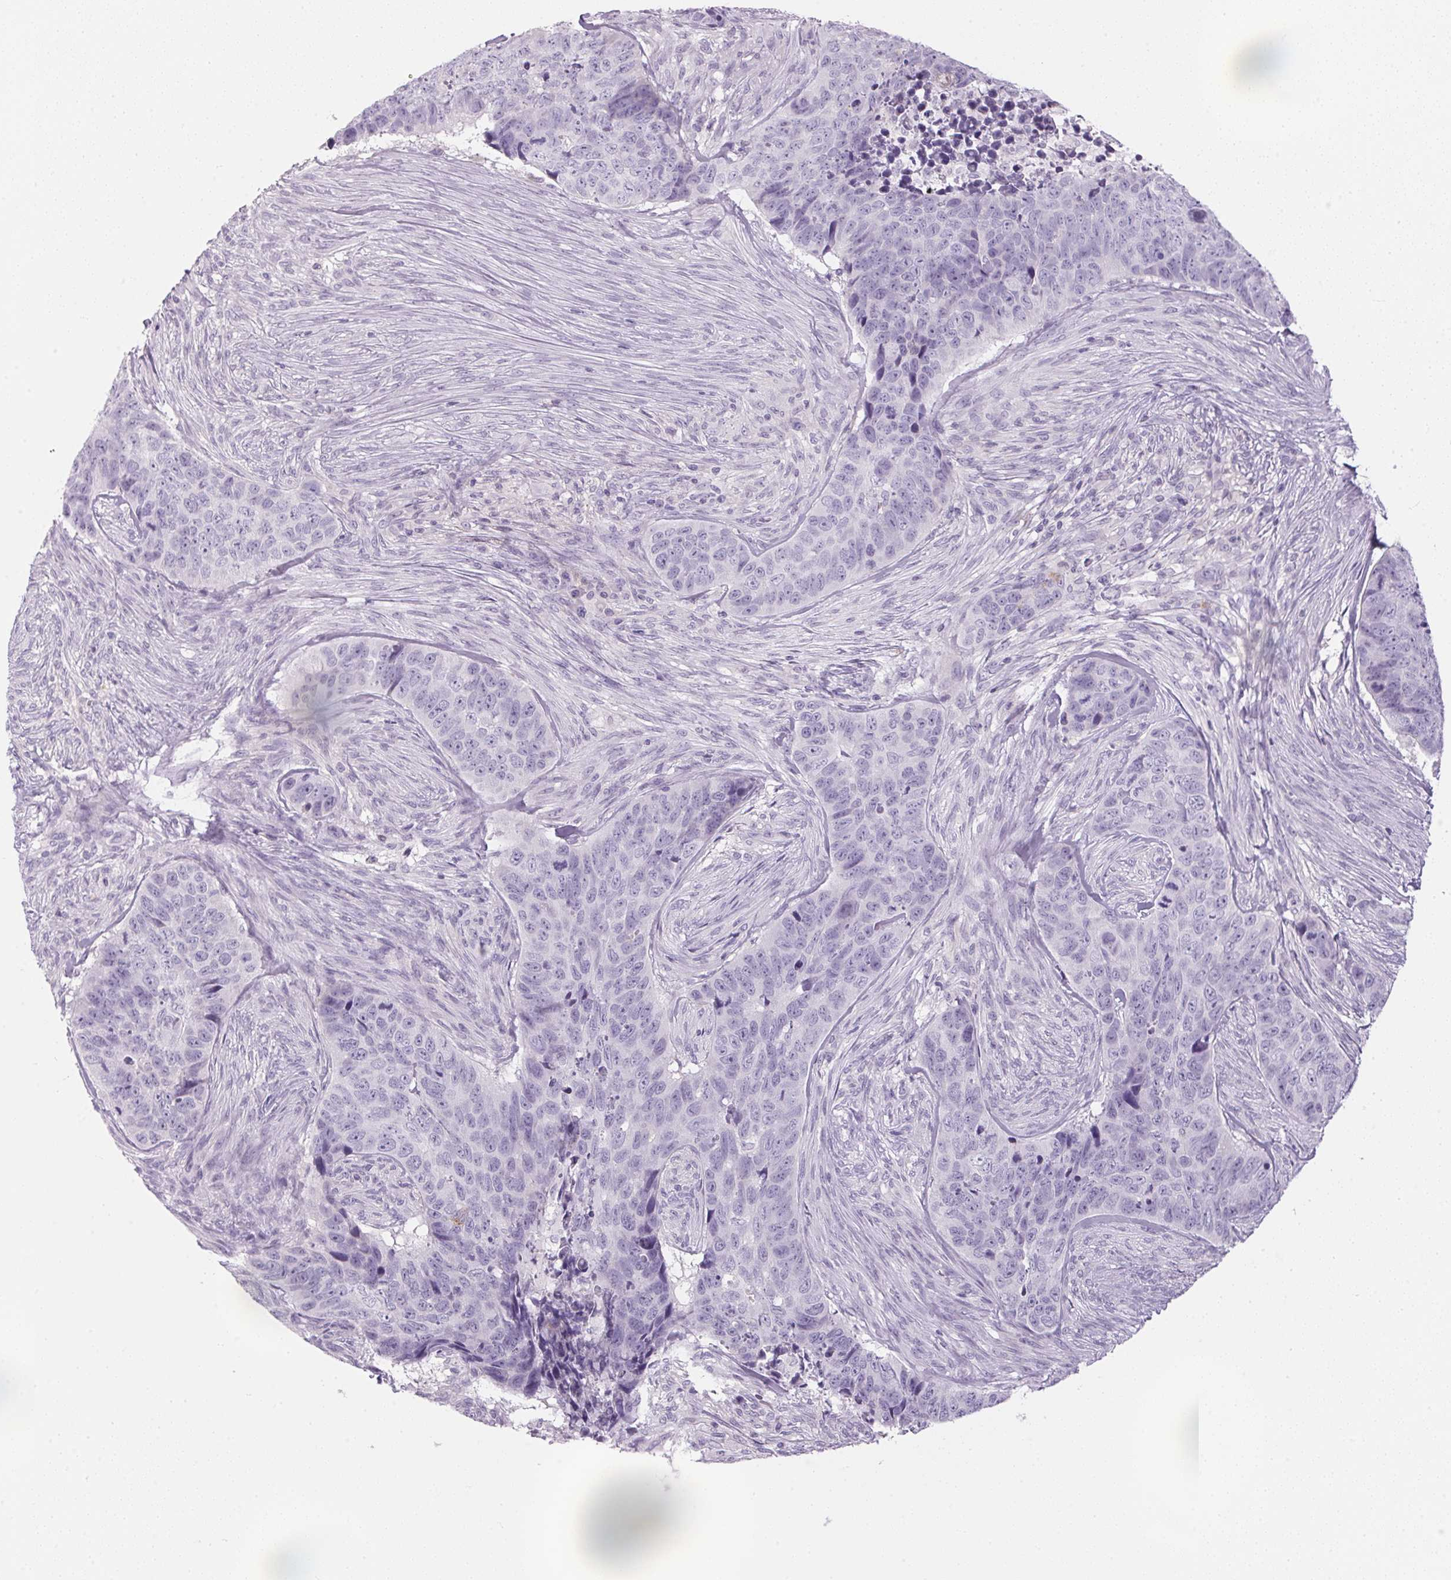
{"staining": {"intensity": "negative", "quantity": "none", "location": "none"}, "tissue": "skin cancer", "cell_type": "Tumor cells", "image_type": "cancer", "snomed": [{"axis": "morphology", "description": "Basal cell carcinoma"}, {"axis": "topography", "description": "Skin"}], "caption": "A photomicrograph of skin basal cell carcinoma stained for a protein shows no brown staining in tumor cells. Brightfield microscopy of IHC stained with DAB (3,3'-diaminobenzidine) (brown) and hematoxylin (blue), captured at high magnification.", "gene": "ECPAS", "patient": {"sex": "female", "age": 82}}